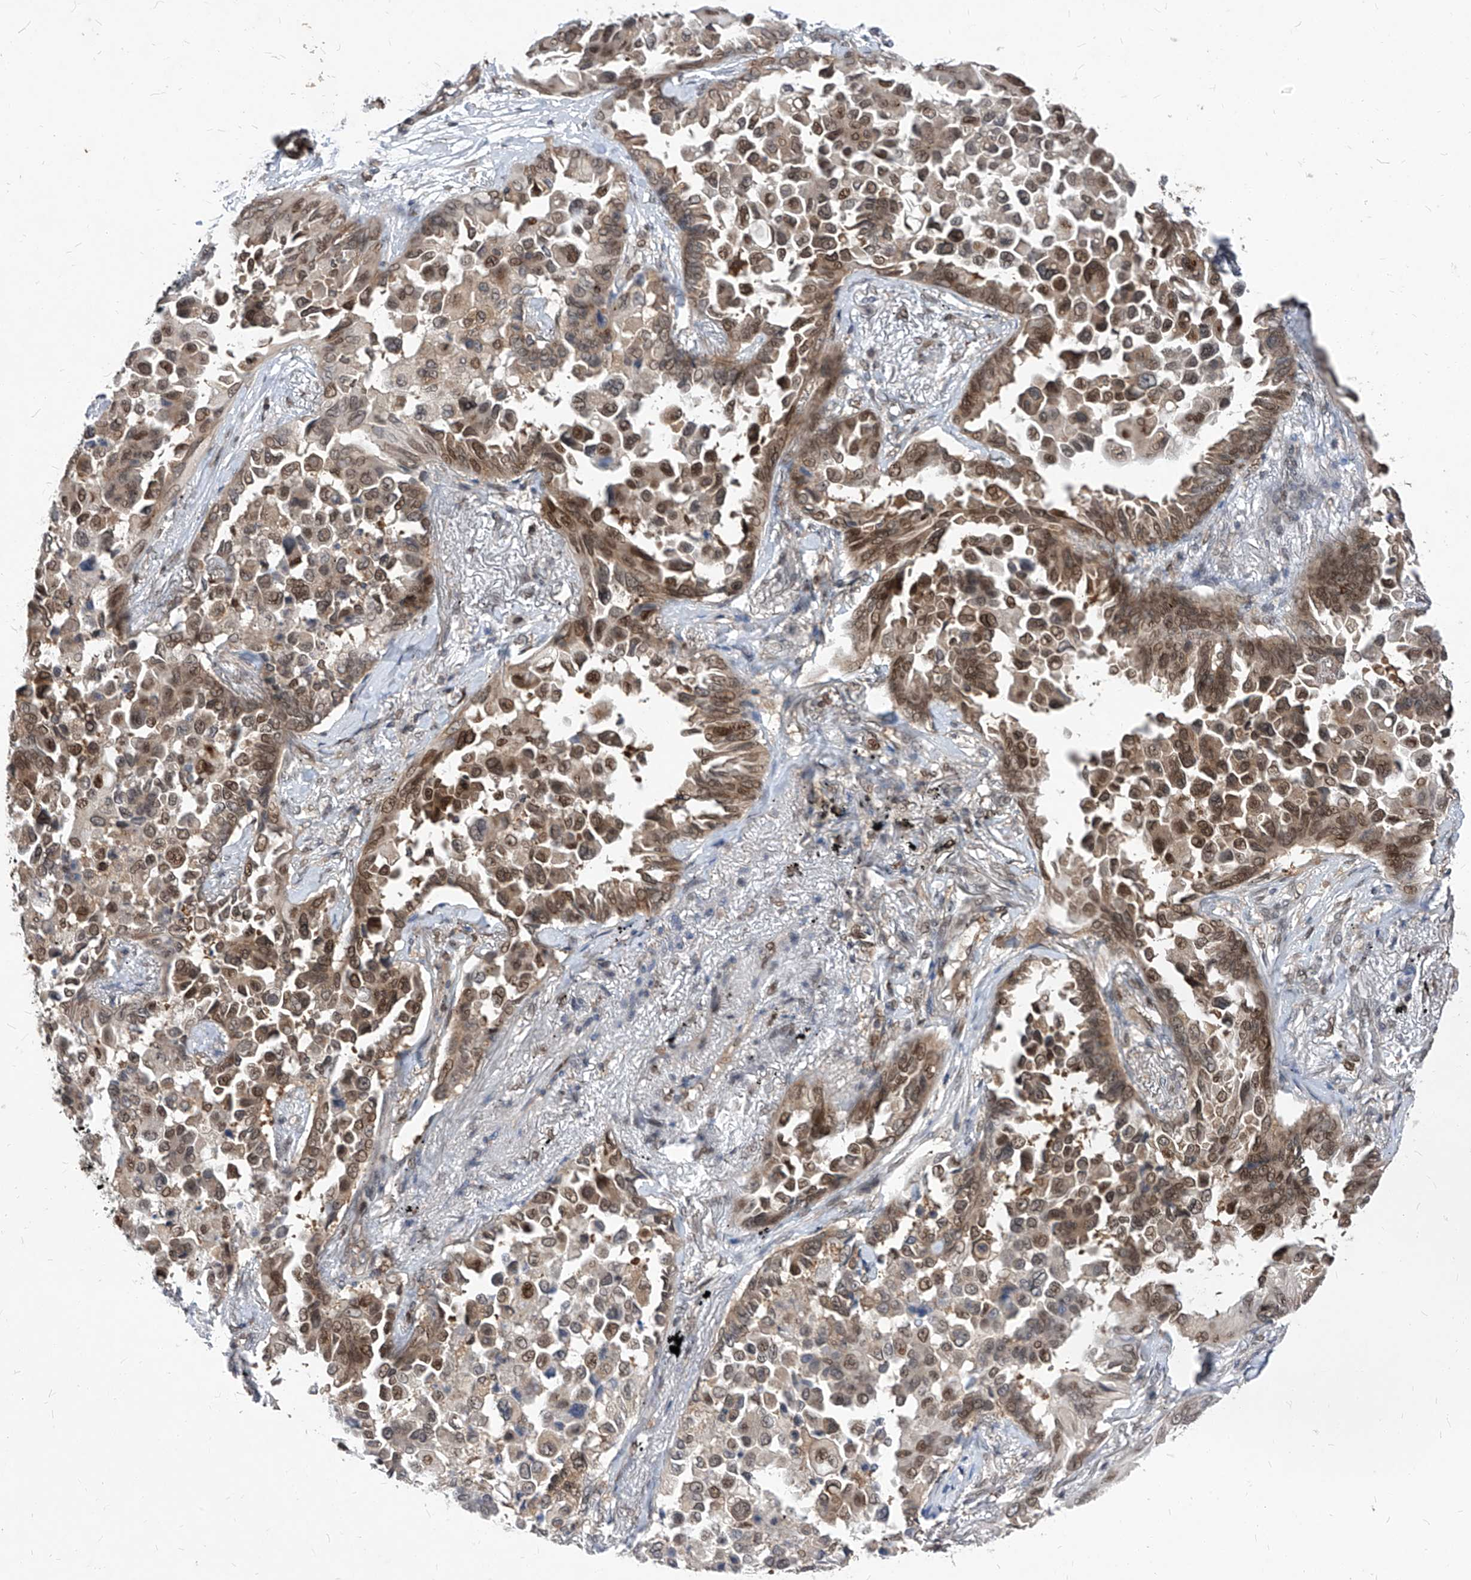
{"staining": {"intensity": "moderate", "quantity": ">75%", "location": "cytoplasmic/membranous,nuclear"}, "tissue": "lung cancer", "cell_type": "Tumor cells", "image_type": "cancer", "snomed": [{"axis": "morphology", "description": "Adenocarcinoma, NOS"}, {"axis": "topography", "description": "Lung"}], "caption": "DAB (3,3'-diaminobenzidine) immunohistochemical staining of lung cancer (adenocarcinoma) exhibits moderate cytoplasmic/membranous and nuclear protein staining in approximately >75% of tumor cells.", "gene": "KPNB1", "patient": {"sex": "female", "age": 67}}